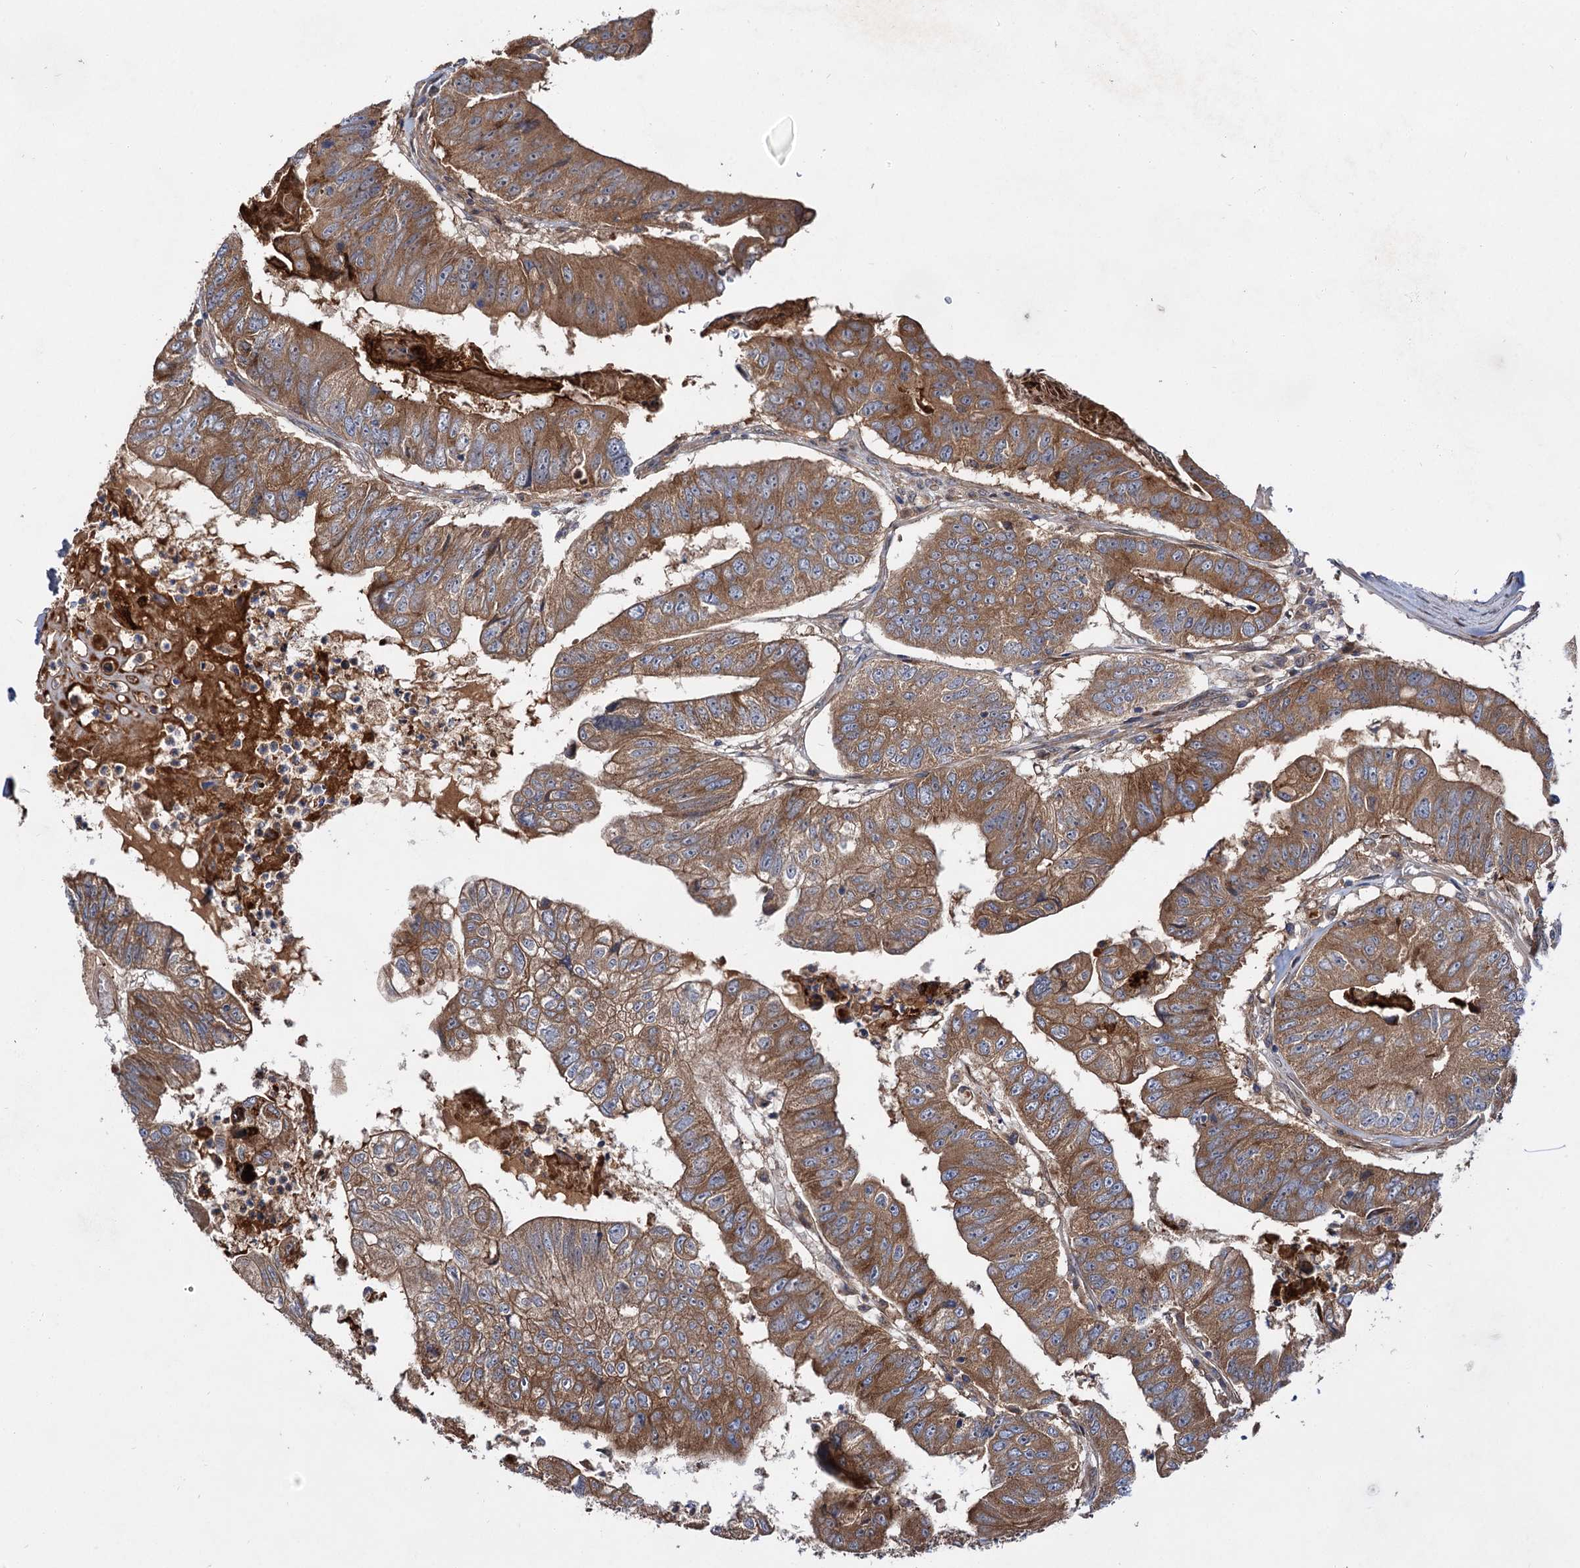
{"staining": {"intensity": "moderate", "quantity": ">75%", "location": "cytoplasmic/membranous"}, "tissue": "colorectal cancer", "cell_type": "Tumor cells", "image_type": "cancer", "snomed": [{"axis": "morphology", "description": "Adenocarcinoma, NOS"}, {"axis": "topography", "description": "Colon"}], "caption": "Immunohistochemistry photomicrograph of neoplastic tissue: human colorectal cancer (adenocarcinoma) stained using immunohistochemistry (IHC) demonstrates medium levels of moderate protein expression localized specifically in the cytoplasmic/membranous of tumor cells, appearing as a cytoplasmic/membranous brown color.", "gene": "NAA25", "patient": {"sex": "female", "age": 67}}